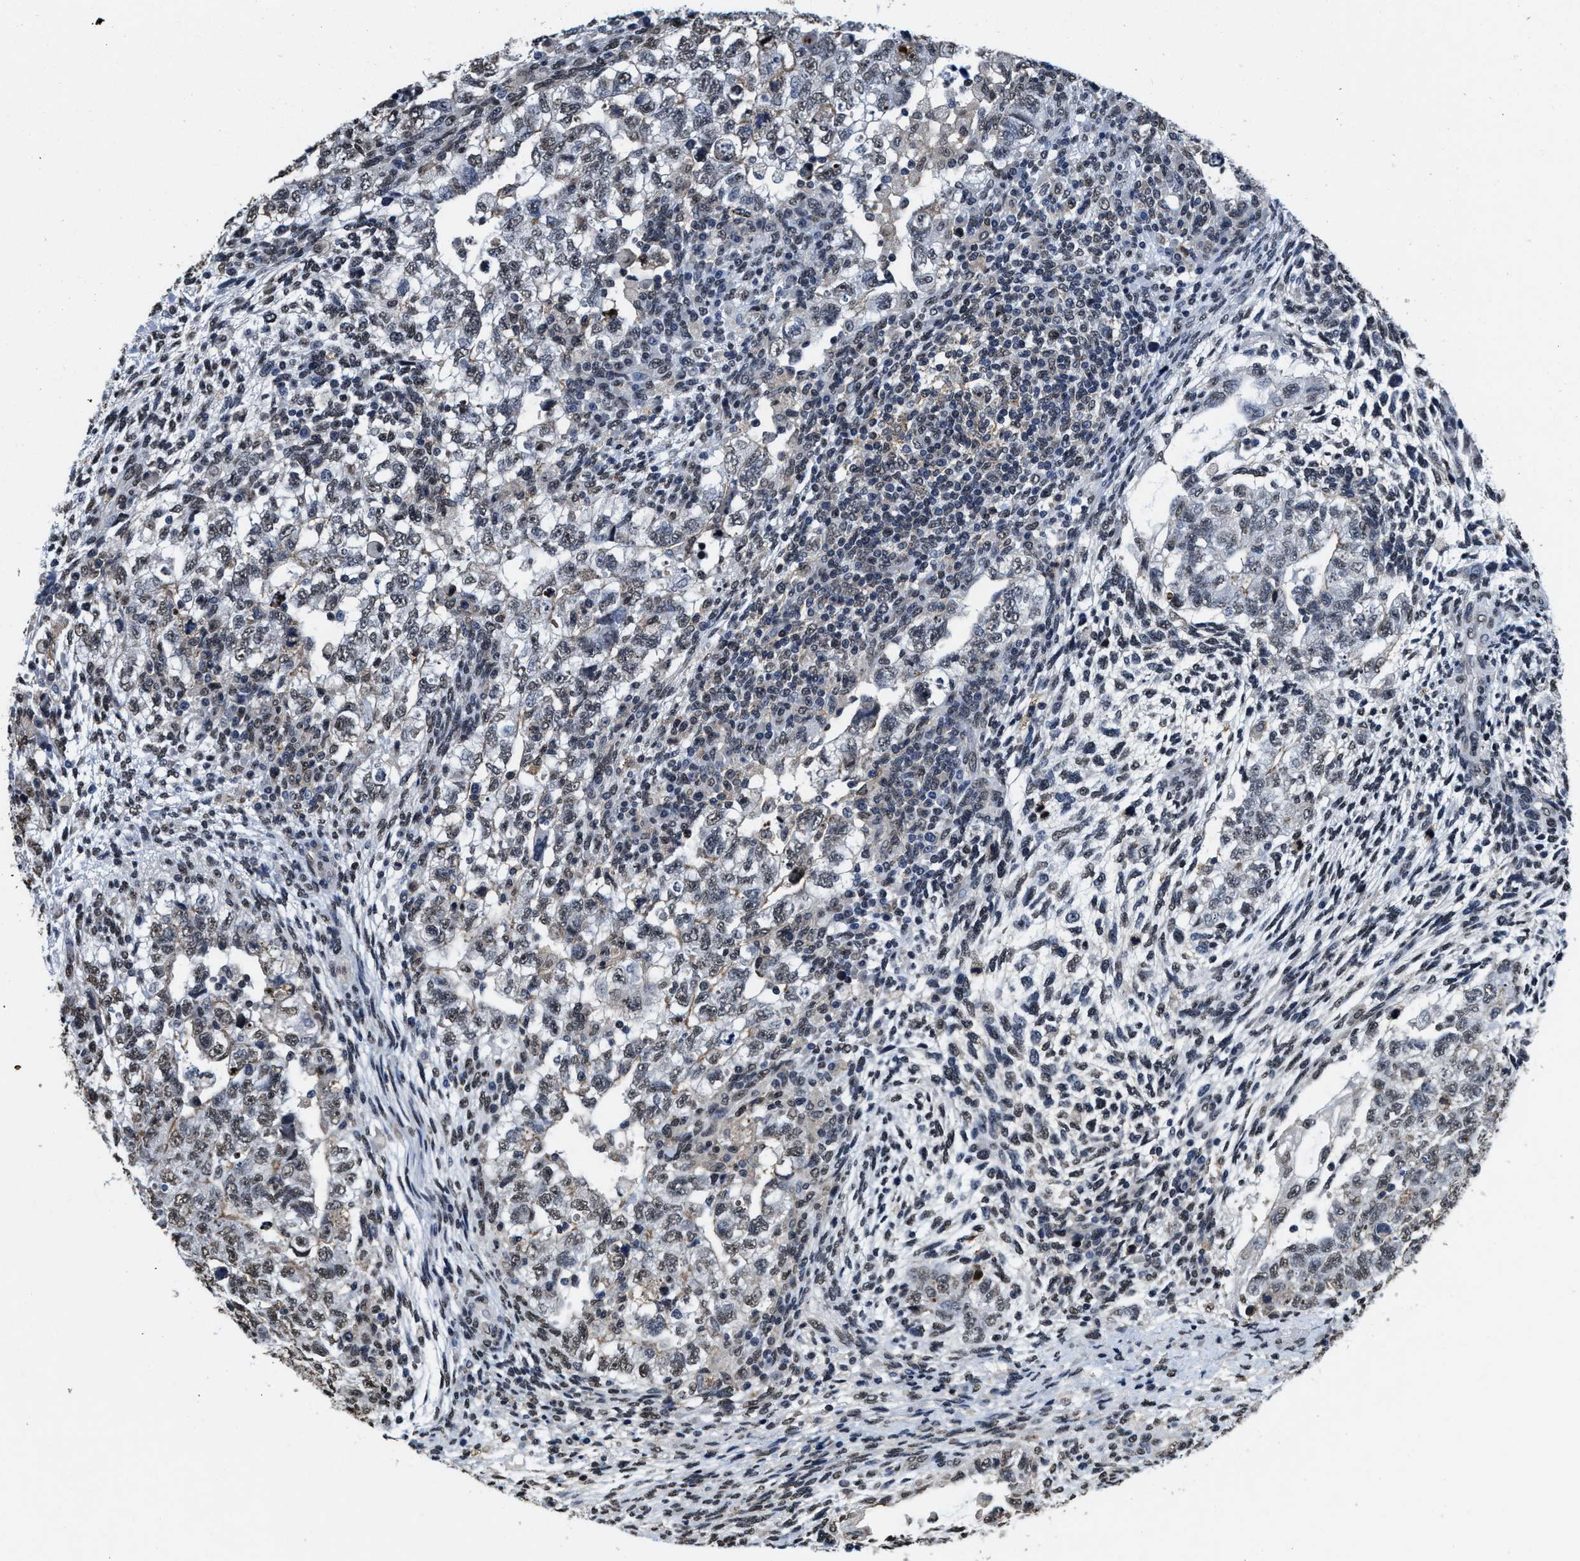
{"staining": {"intensity": "weak", "quantity": "25%-75%", "location": "nuclear"}, "tissue": "testis cancer", "cell_type": "Tumor cells", "image_type": "cancer", "snomed": [{"axis": "morphology", "description": "Normal tissue, NOS"}, {"axis": "morphology", "description": "Carcinoma, Embryonal, NOS"}, {"axis": "topography", "description": "Testis"}], "caption": "Approximately 25%-75% of tumor cells in human embryonal carcinoma (testis) show weak nuclear protein expression as visualized by brown immunohistochemical staining.", "gene": "SUPT16H", "patient": {"sex": "male", "age": 36}}